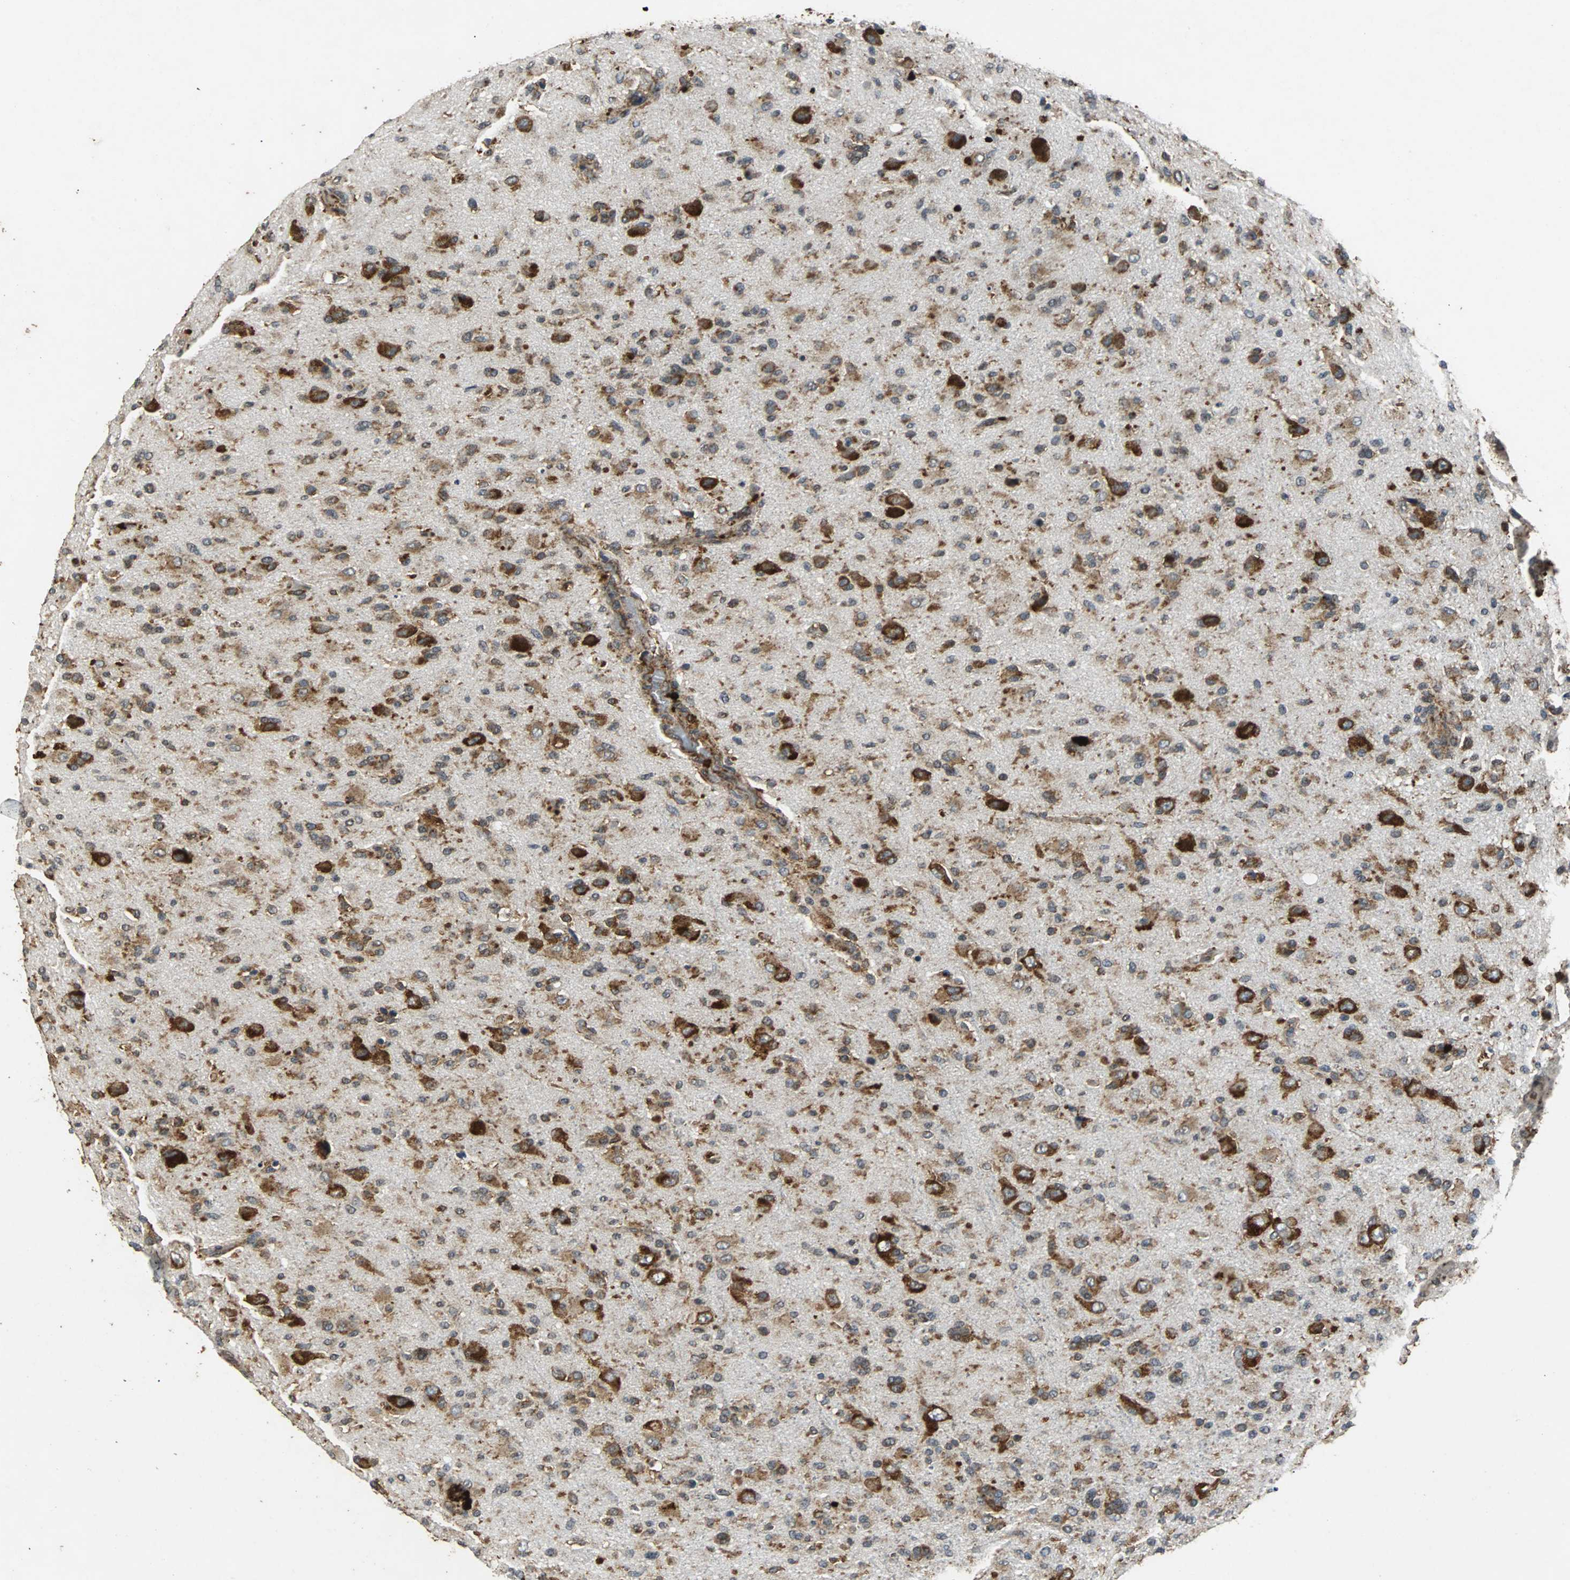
{"staining": {"intensity": "moderate", "quantity": ">75%", "location": "cytoplasmic/membranous"}, "tissue": "glioma", "cell_type": "Tumor cells", "image_type": "cancer", "snomed": [{"axis": "morphology", "description": "Glioma, malignant, High grade"}, {"axis": "topography", "description": "Brain"}], "caption": "Human malignant glioma (high-grade) stained with a protein marker reveals moderate staining in tumor cells.", "gene": "NAA10", "patient": {"sex": "male", "age": 71}}